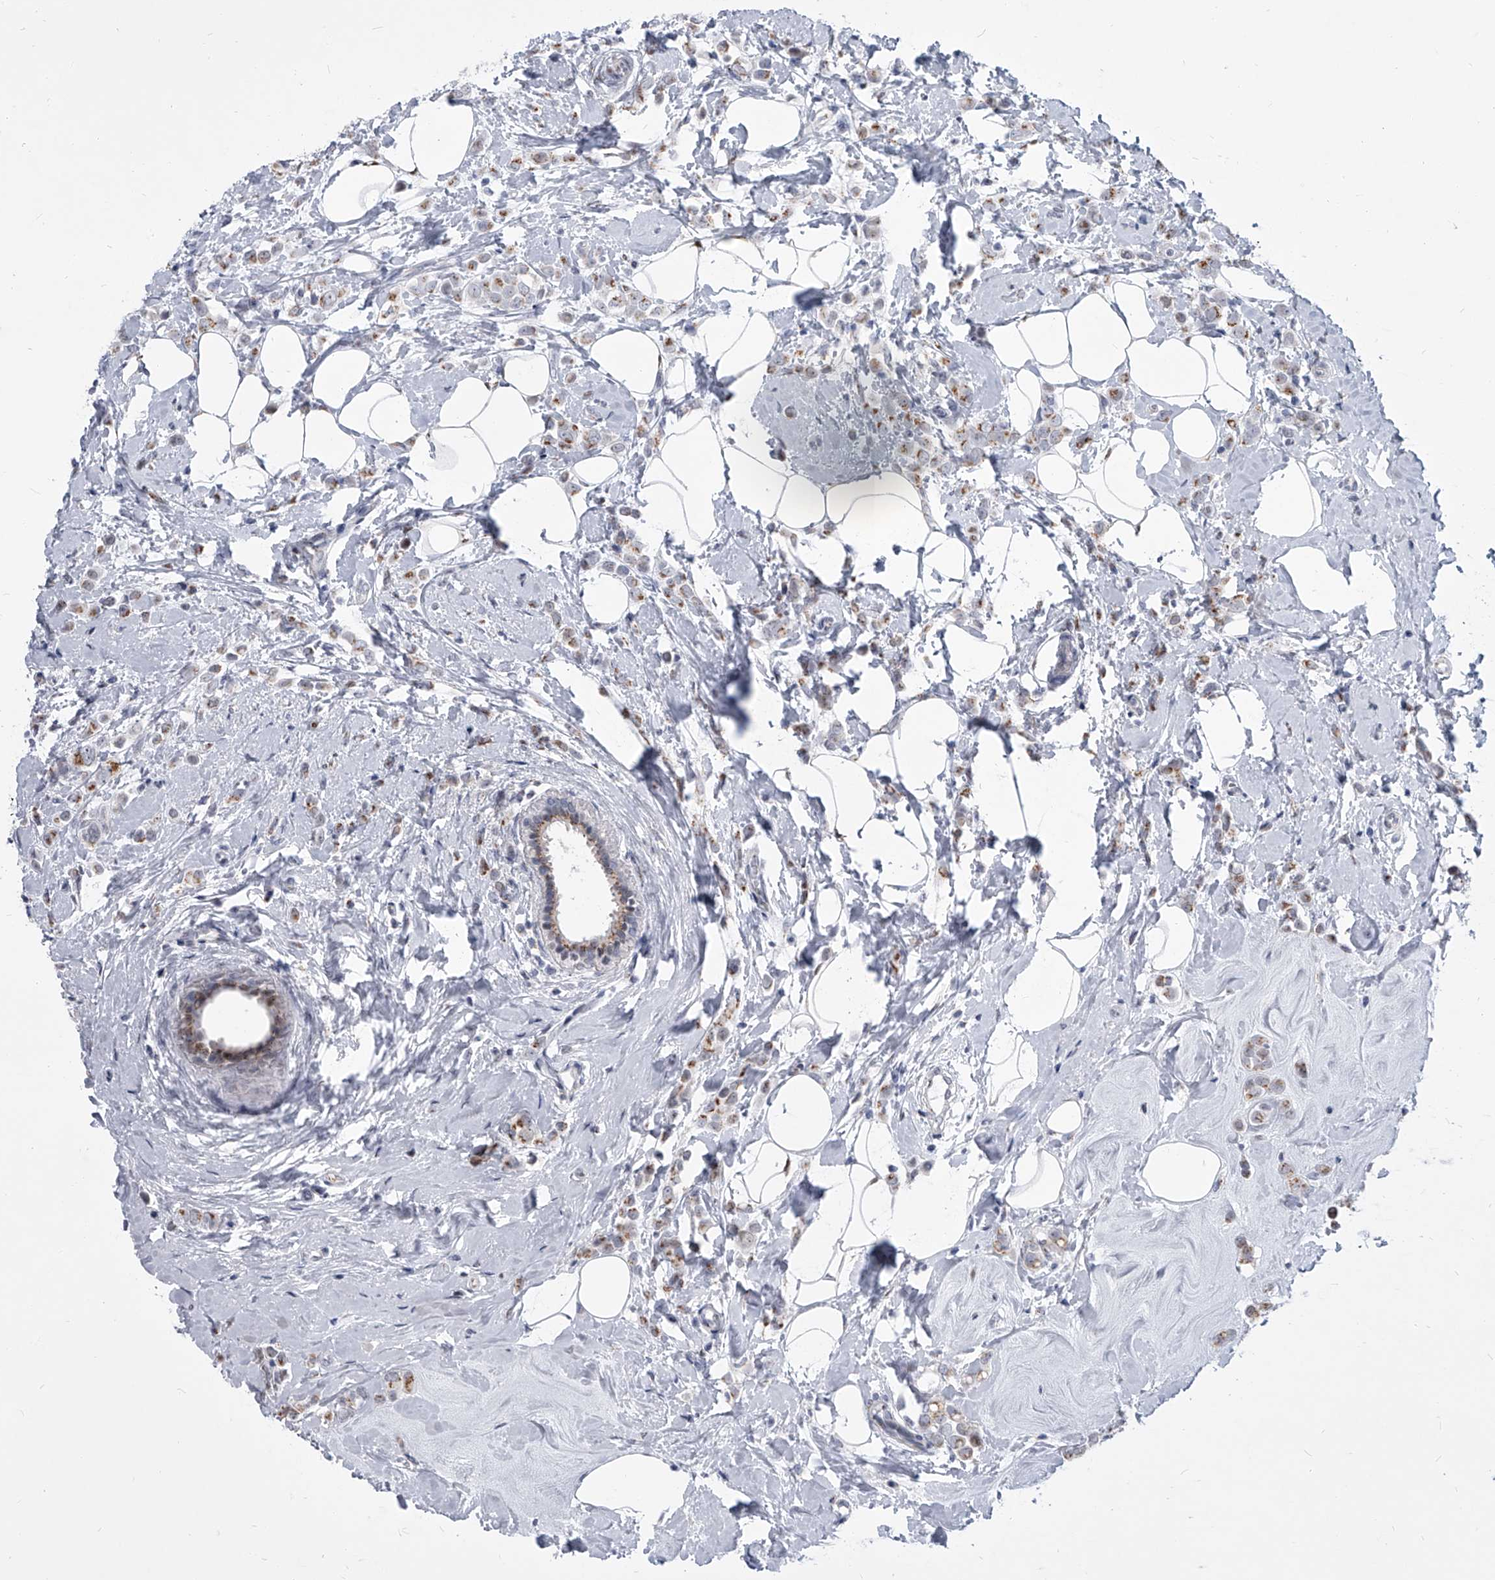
{"staining": {"intensity": "moderate", "quantity": "25%-75%", "location": "cytoplasmic/membranous"}, "tissue": "breast cancer", "cell_type": "Tumor cells", "image_type": "cancer", "snomed": [{"axis": "morphology", "description": "Lobular carcinoma"}, {"axis": "topography", "description": "Breast"}], "caption": "Moderate cytoplasmic/membranous positivity is seen in about 25%-75% of tumor cells in breast cancer (lobular carcinoma).", "gene": "EVA1C", "patient": {"sex": "female", "age": 47}}